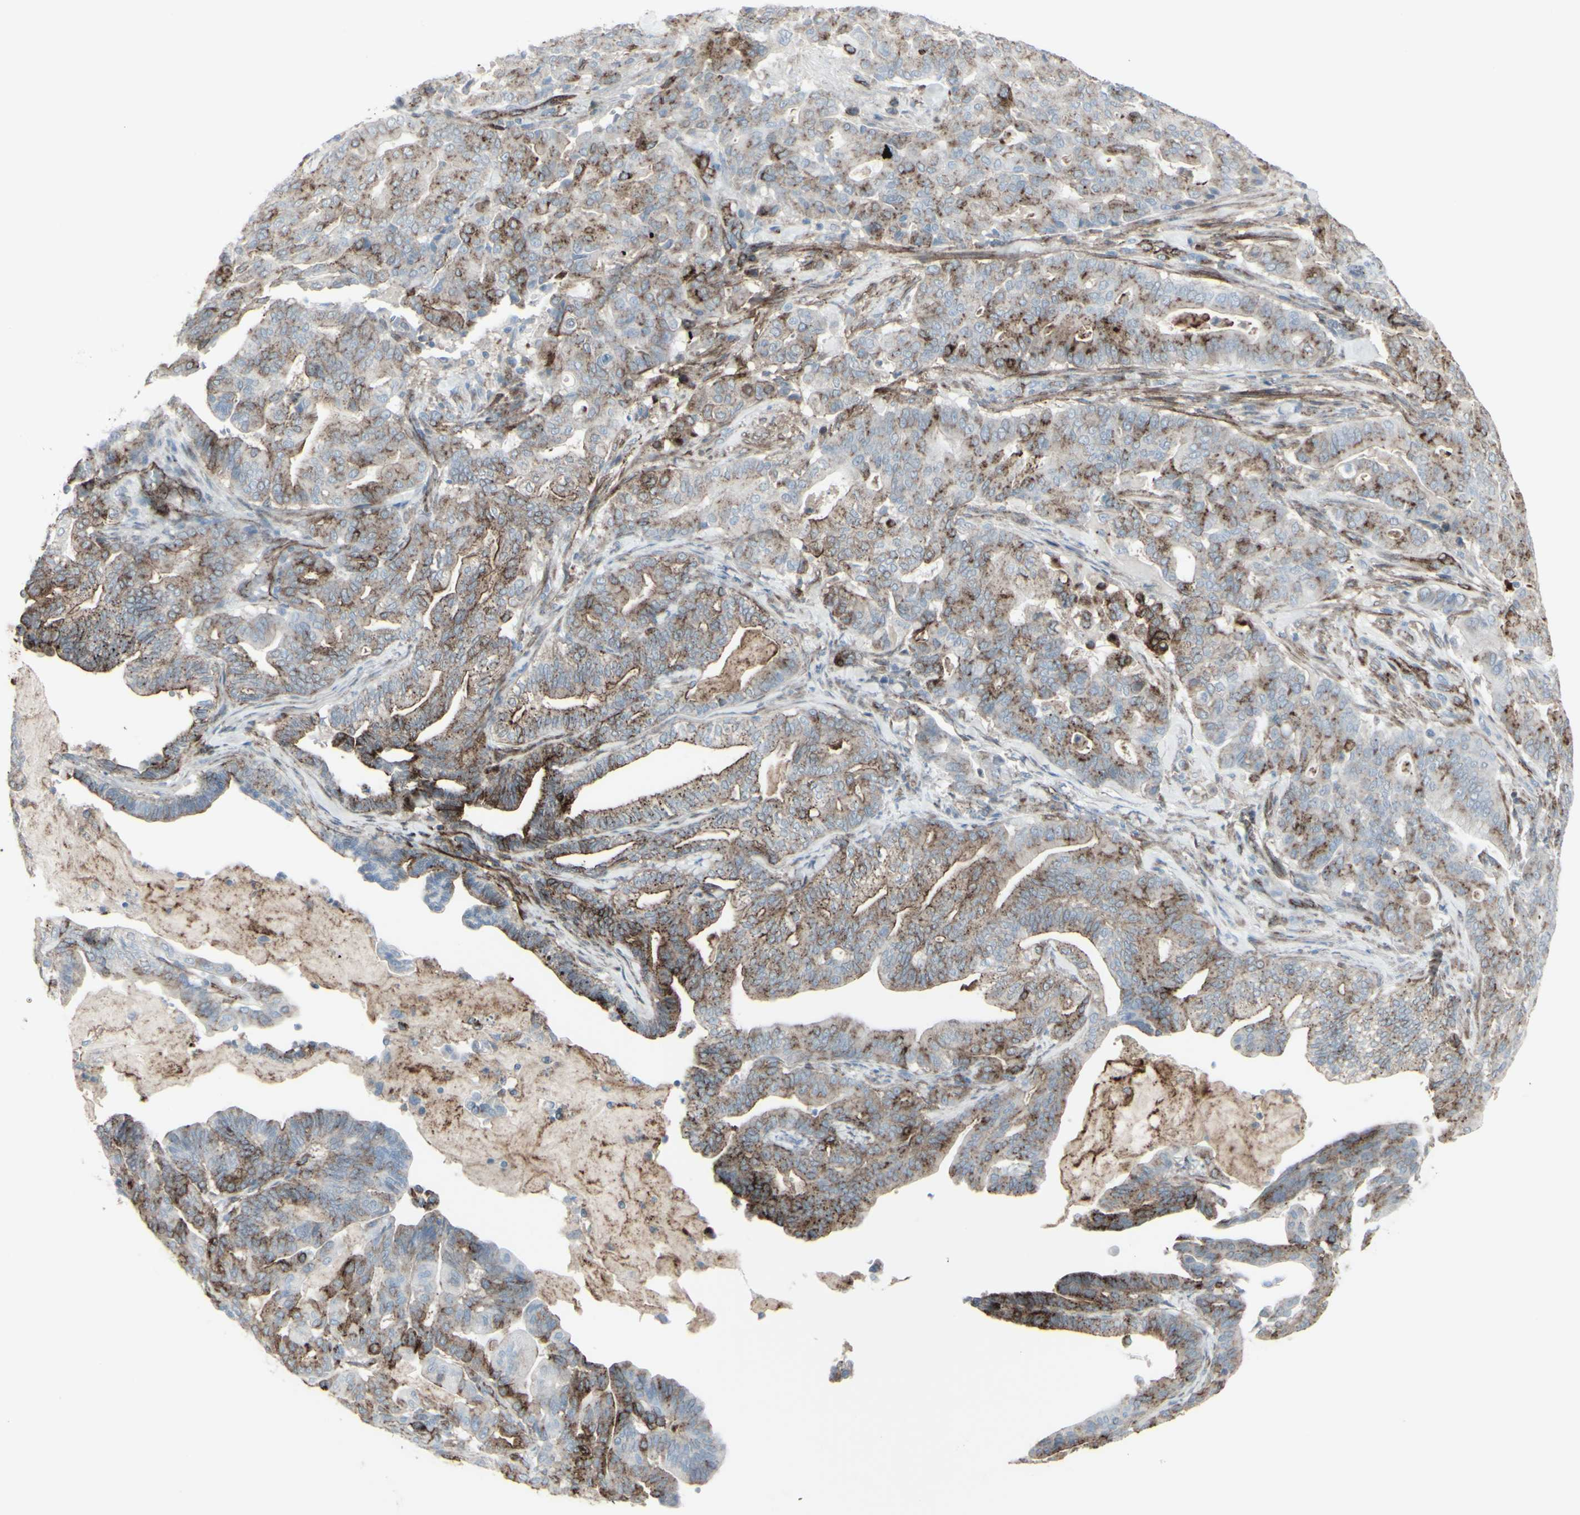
{"staining": {"intensity": "moderate", "quantity": "25%-75%", "location": "cytoplasmic/membranous"}, "tissue": "pancreatic cancer", "cell_type": "Tumor cells", "image_type": "cancer", "snomed": [{"axis": "morphology", "description": "Adenocarcinoma, NOS"}, {"axis": "topography", "description": "Pancreas"}], "caption": "Tumor cells show medium levels of moderate cytoplasmic/membranous staining in approximately 25%-75% of cells in adenocarcinoma (pancreatic).", "gene": "GJA1", "patient": {"sex": "male", "age": 63}}